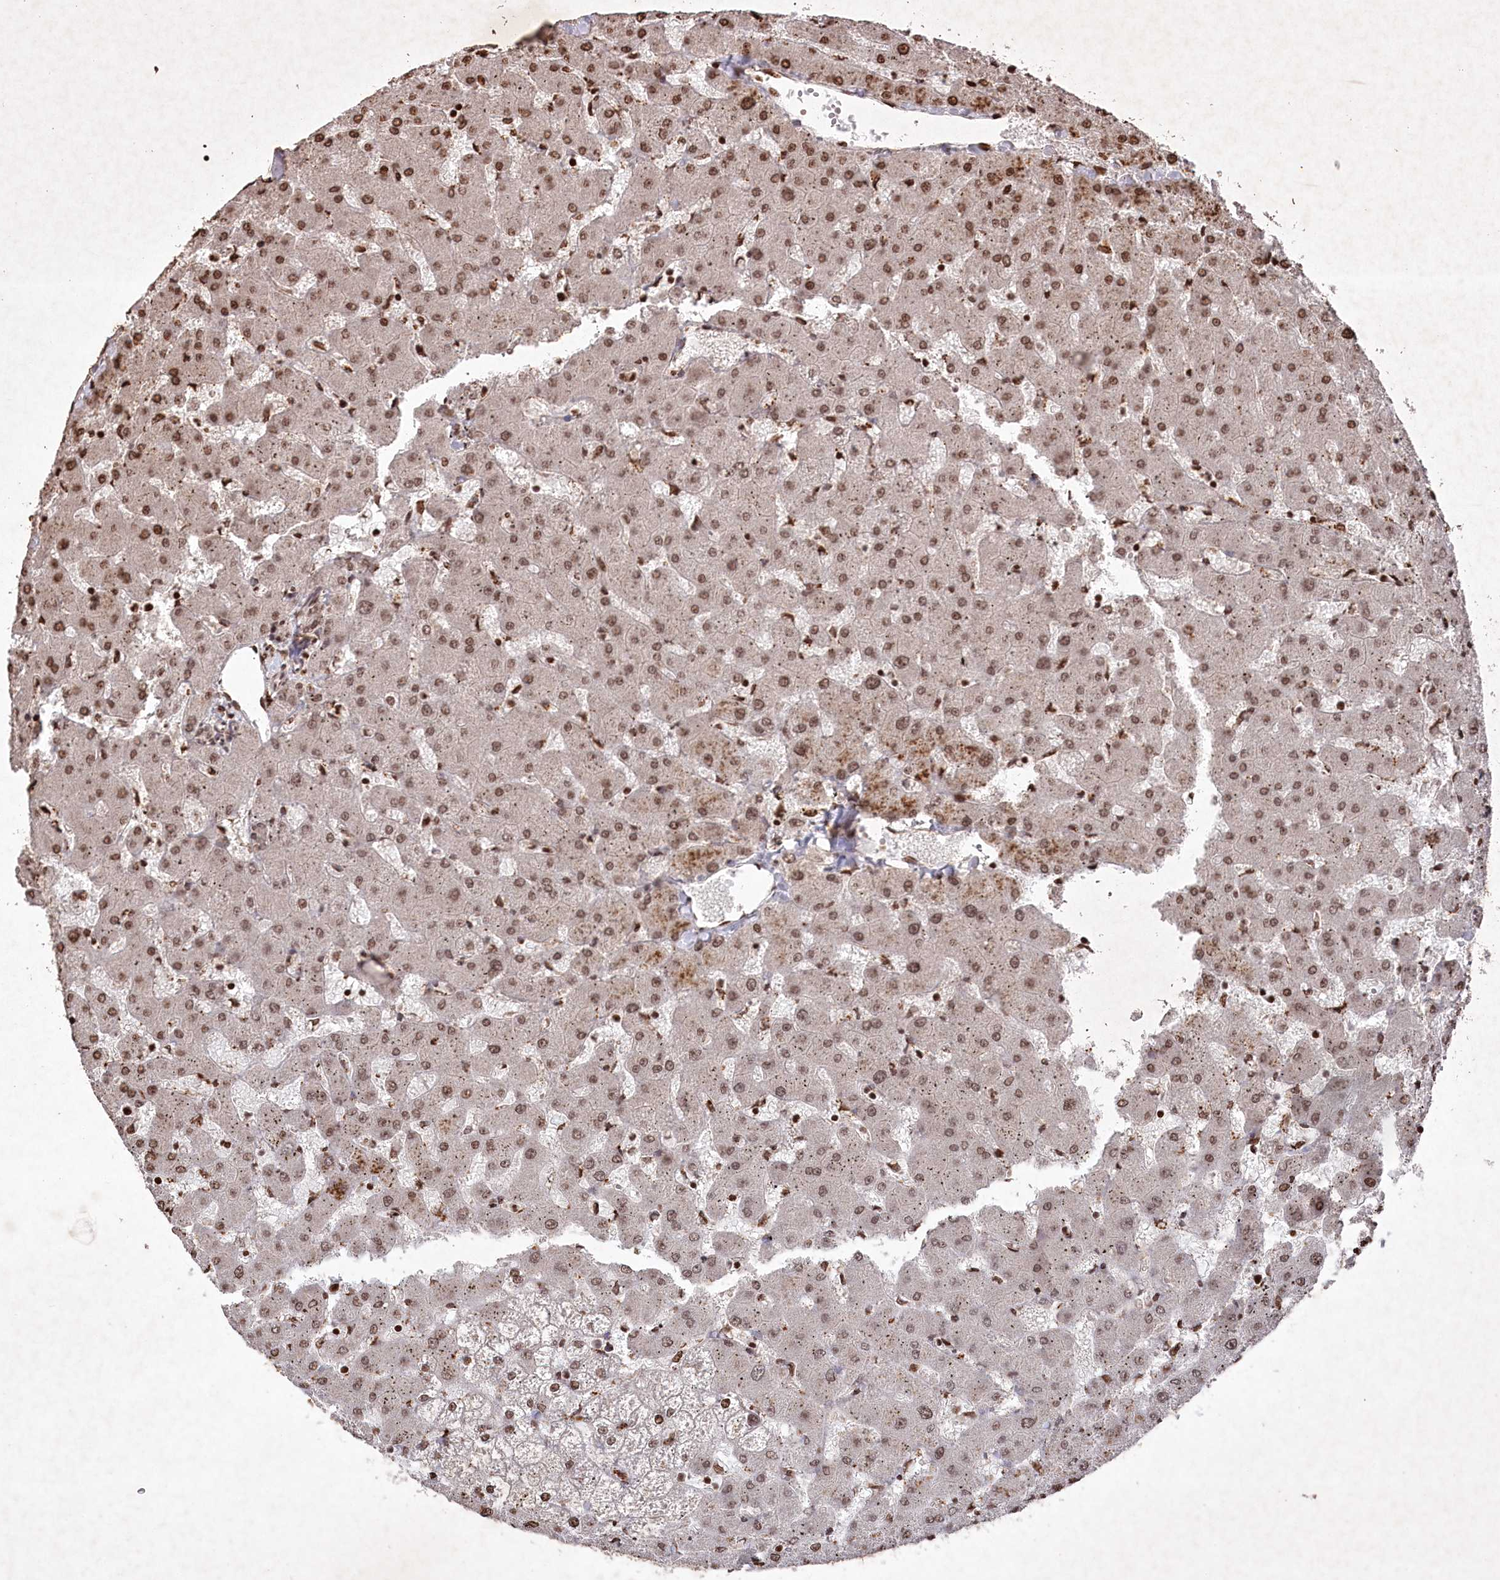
{"staining": {"intensity": "moderate", "quantity": ">75%", "location": "nuclear"}, "tissue": "liver", "cell_type": "Cholangiocytes", "image_type": "normal", "snomed": [{"axis": "morphology", "description": "Normal tissue, NOS"}, {"axis": "topography", "description": "Liver"}], "caption": "Human liver stained for a protein (brown) displays moderate nuclear positive positivity in about >75% of cholangiocytes.", "gene": "CCSER2", "patient": {"sex": "female", "age": 63}}